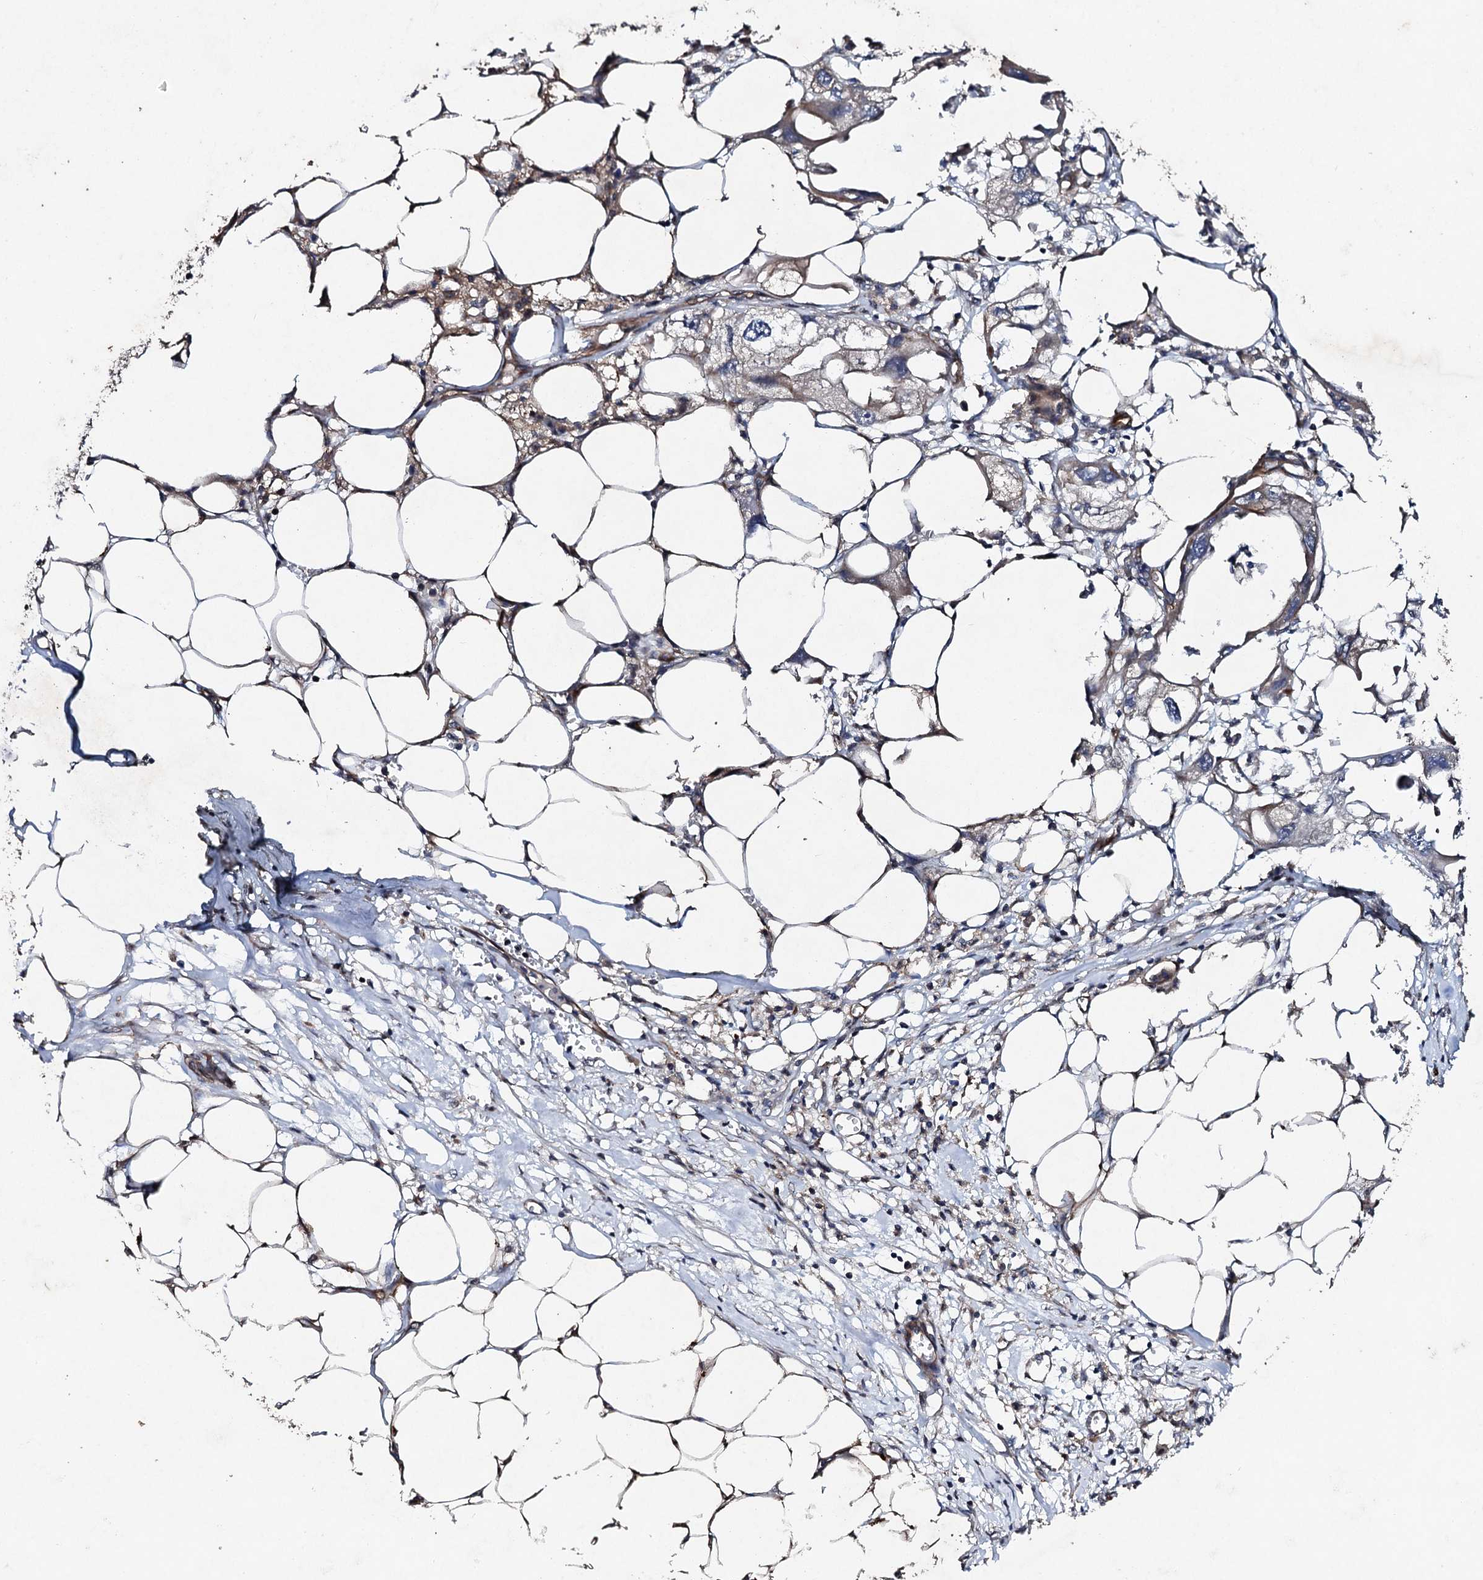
{"staining": {"intensity": "negative", "quantity": "none", "location": "none"}, "tissue": "endometrial cancer", "cell_type": "Tumor cells", "image_type": "cancer", "snomed": [{"axis": "morphology", "description": "Adenocarcinoma, NOS"}, {"axis": "morphology", "description": "Adenocarcinoma, metastatic, NOS"}, {"axis": "topography", "description": "Adipose tissue"}, {"axis": "topography", "description": "Endometrium"}], "caption": "Human metastatic adenocarcinoma (endometrial) stained for a protein using immunohistochemistry (IHC) demonstrates no staining in tumor cells.", "gene": "MOCOS", "patient": {"sex": "female", "age": 67}}